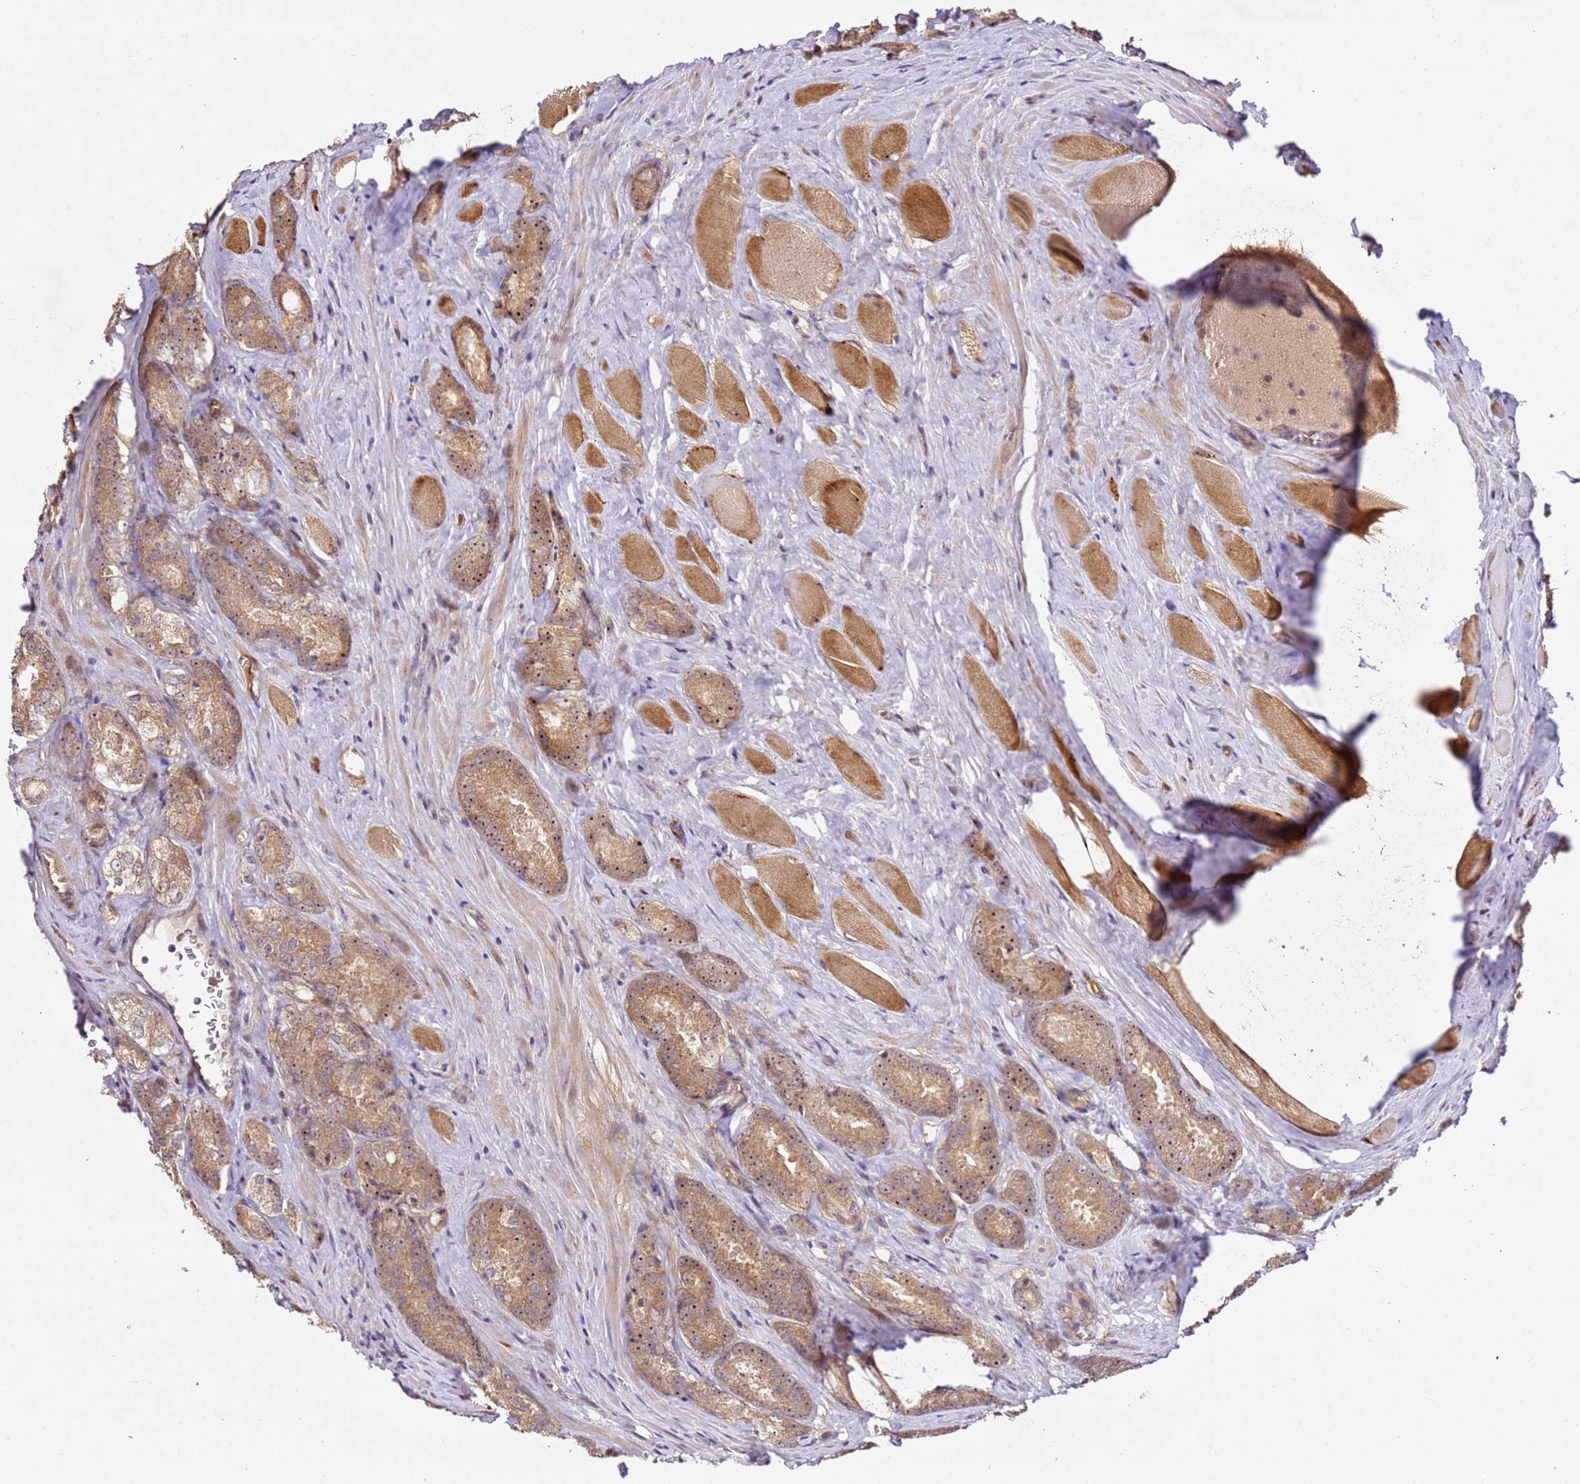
{"staining": {"intensity": "moderate", "quantity": ">75%", "location": "cytoplasmic/membranous,nuclear"}, "tissue": "prostate cancer", "cell_type": "Tumor cells", "image_type": "cancer", "snomed": [{"axis": "morphology", "description": "Adenocarcinoma, Low grade"}, {"axis": "topography", "description": "Prostate"}], "caption": "IHC histopathology image of human prostate low-grade adenocarcinoma stained for a protein (brown), which exhibits medium levels of moderate cytoplasmic/membranous and nuclear expression in approximately >75% of tumor cells.", "gene": "DDX27", "patient": {"sex": "male", "age": 68}}